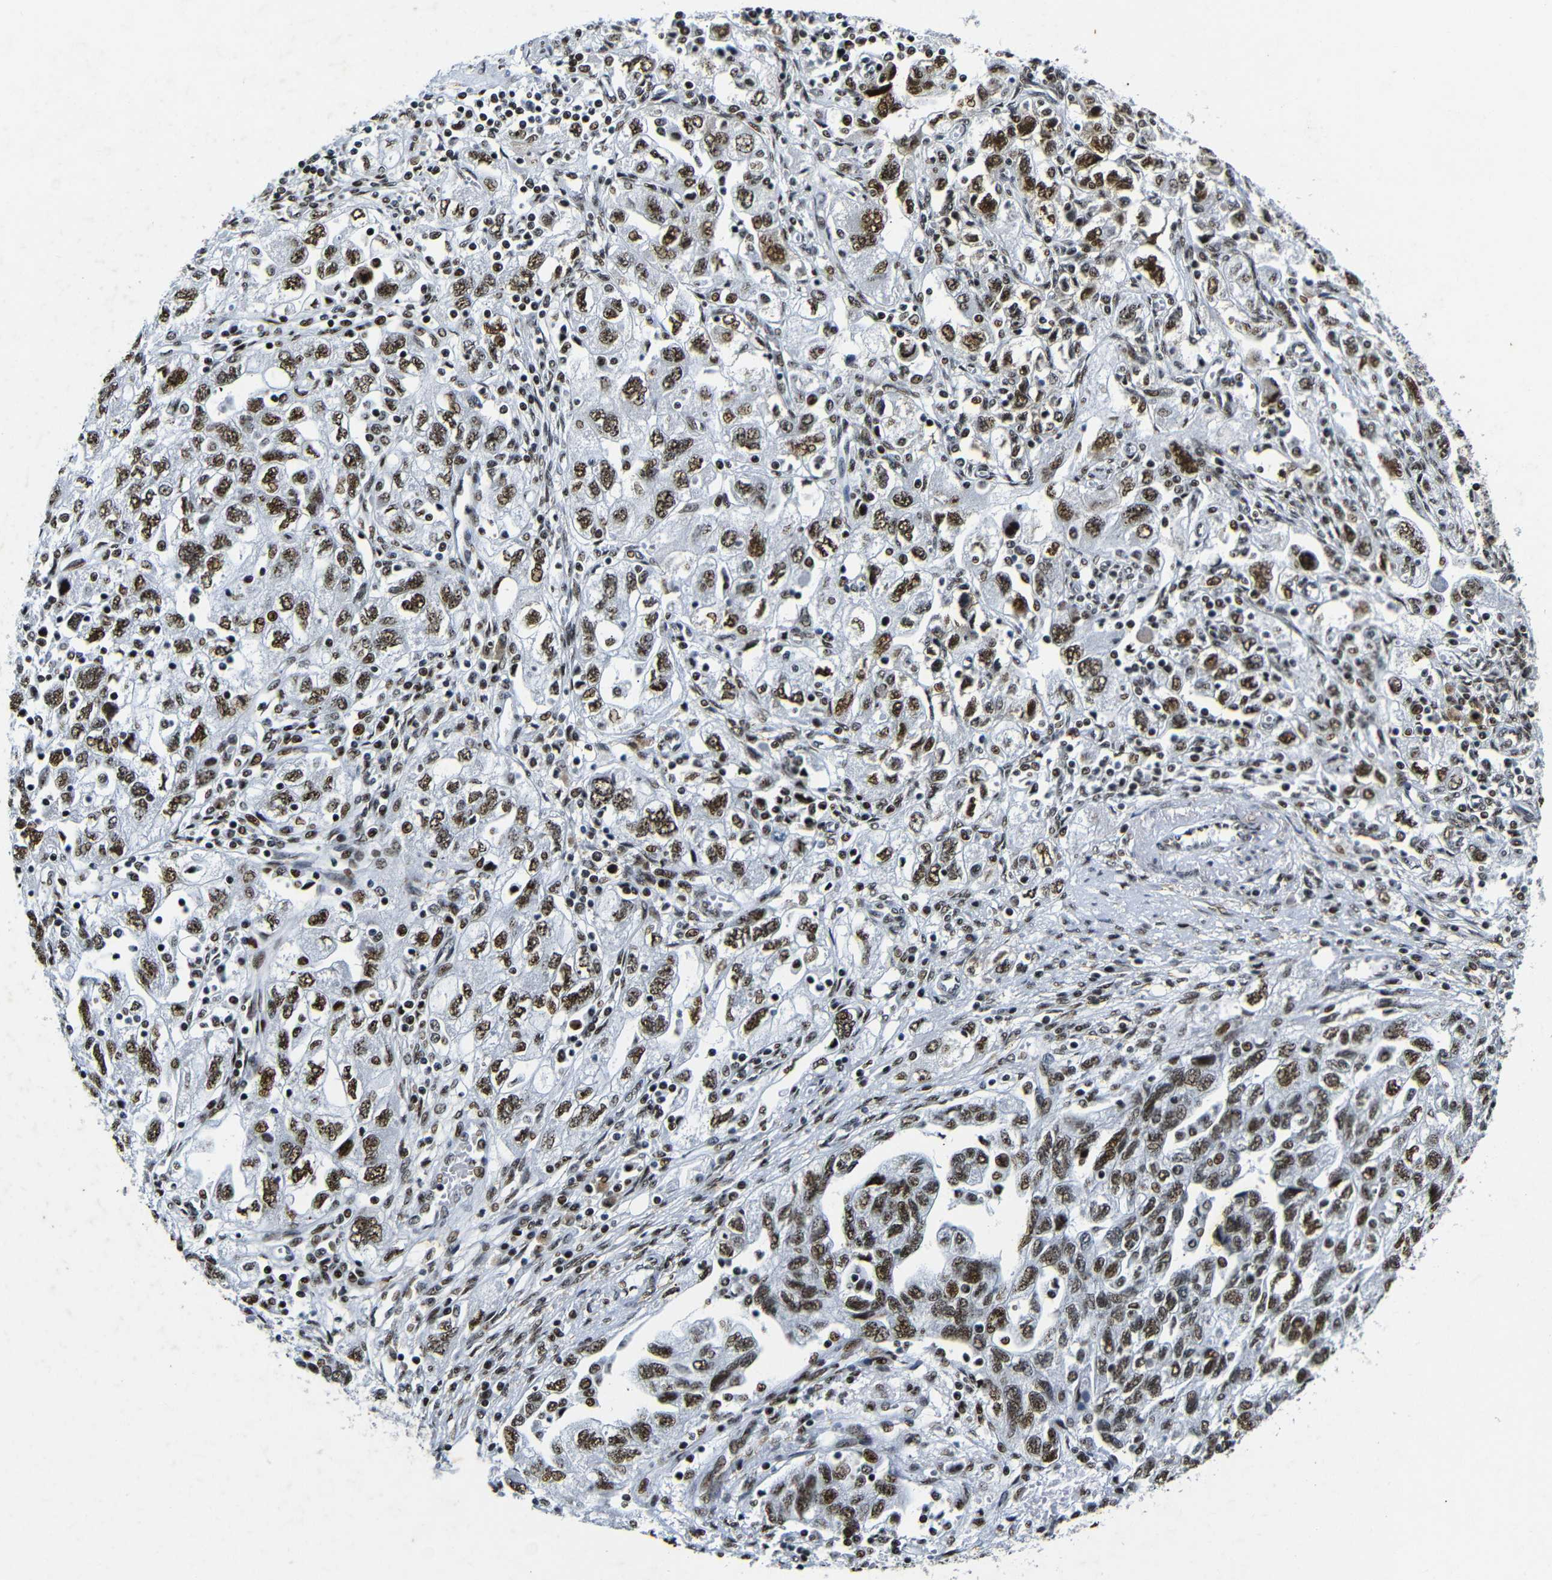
{"staining": {"intensity": "strong", "quantity": ">75%", "location": "nuclear"}, "tissue": "ovarian cancer", "cell_type": "Tumor cells", "image_type": "cancer", "snomed": [{"axis": "morphology", "description": "Carcinoma, NOS"}, {"axis": "morphology", "description": "Cystadenocarcinoma, serous, NOS"}, {"axis": "topography", "description": "Ovary"}], "caption": "Strong nuclear expression is identified in about >75% of tumor cells in ovarian serous cystadenocarcinoma.", "gene": "SRSF1", "patient": {"sex": "female", "age": 69}}